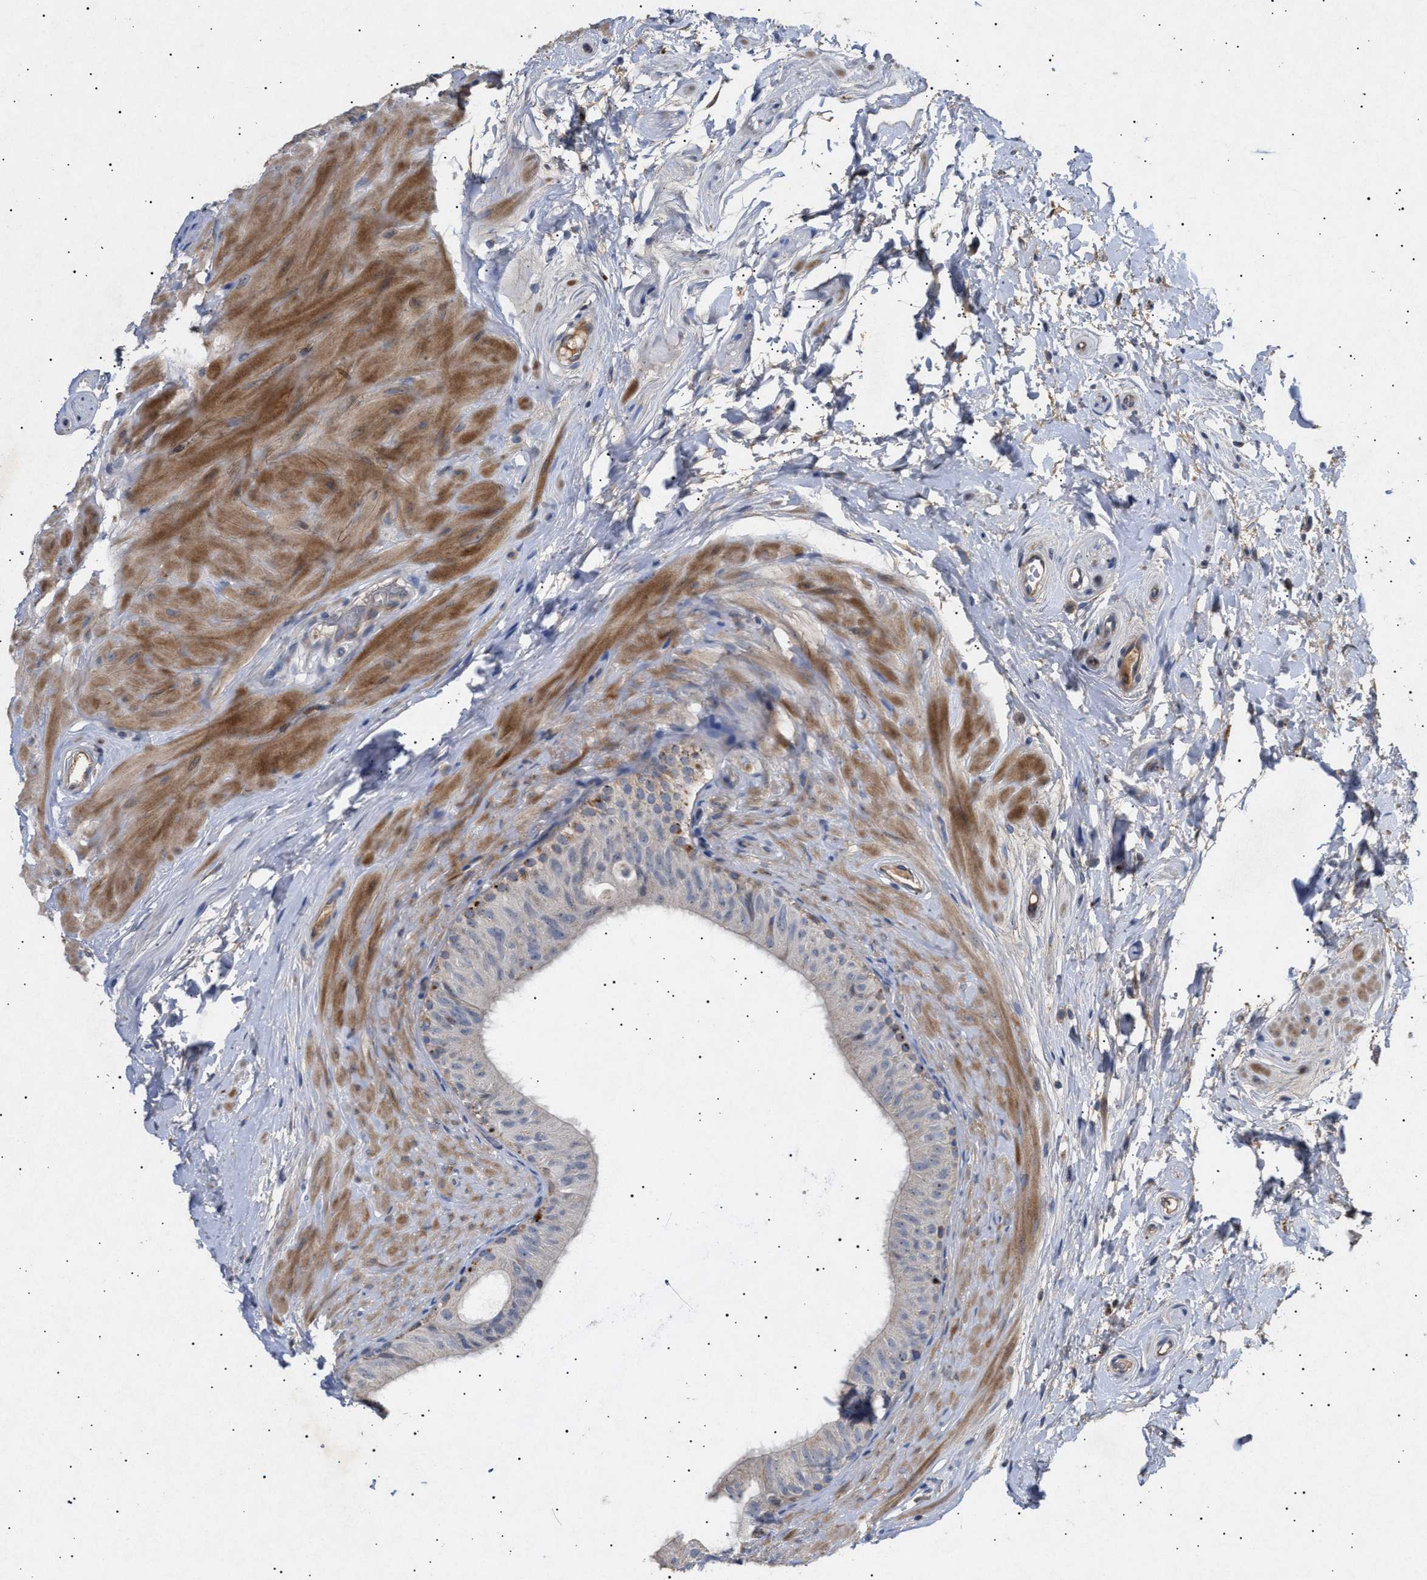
{"staining": {"intensity": "moderate", "quantity": "<25%", "location": "cytoplasmic/membranous"}, "tissue": "epididymis", "cell_type": "Glandular cells", "image_type": "normal", "snomed": [{"axis": "morphology", "description": "Normal tissue, NOS"}, {"axis": "topography", "description": "Epididymis"}], "caption": "DAB (3,3'-diaminobenzidine) immunohistochemical staining of benign epididymis displays moderate cytoplasmic/membranous protein expression in approximately <25% of glandular cells.", "gene": "SIRT5", "patient": {"sex": "male", "age": 34}}